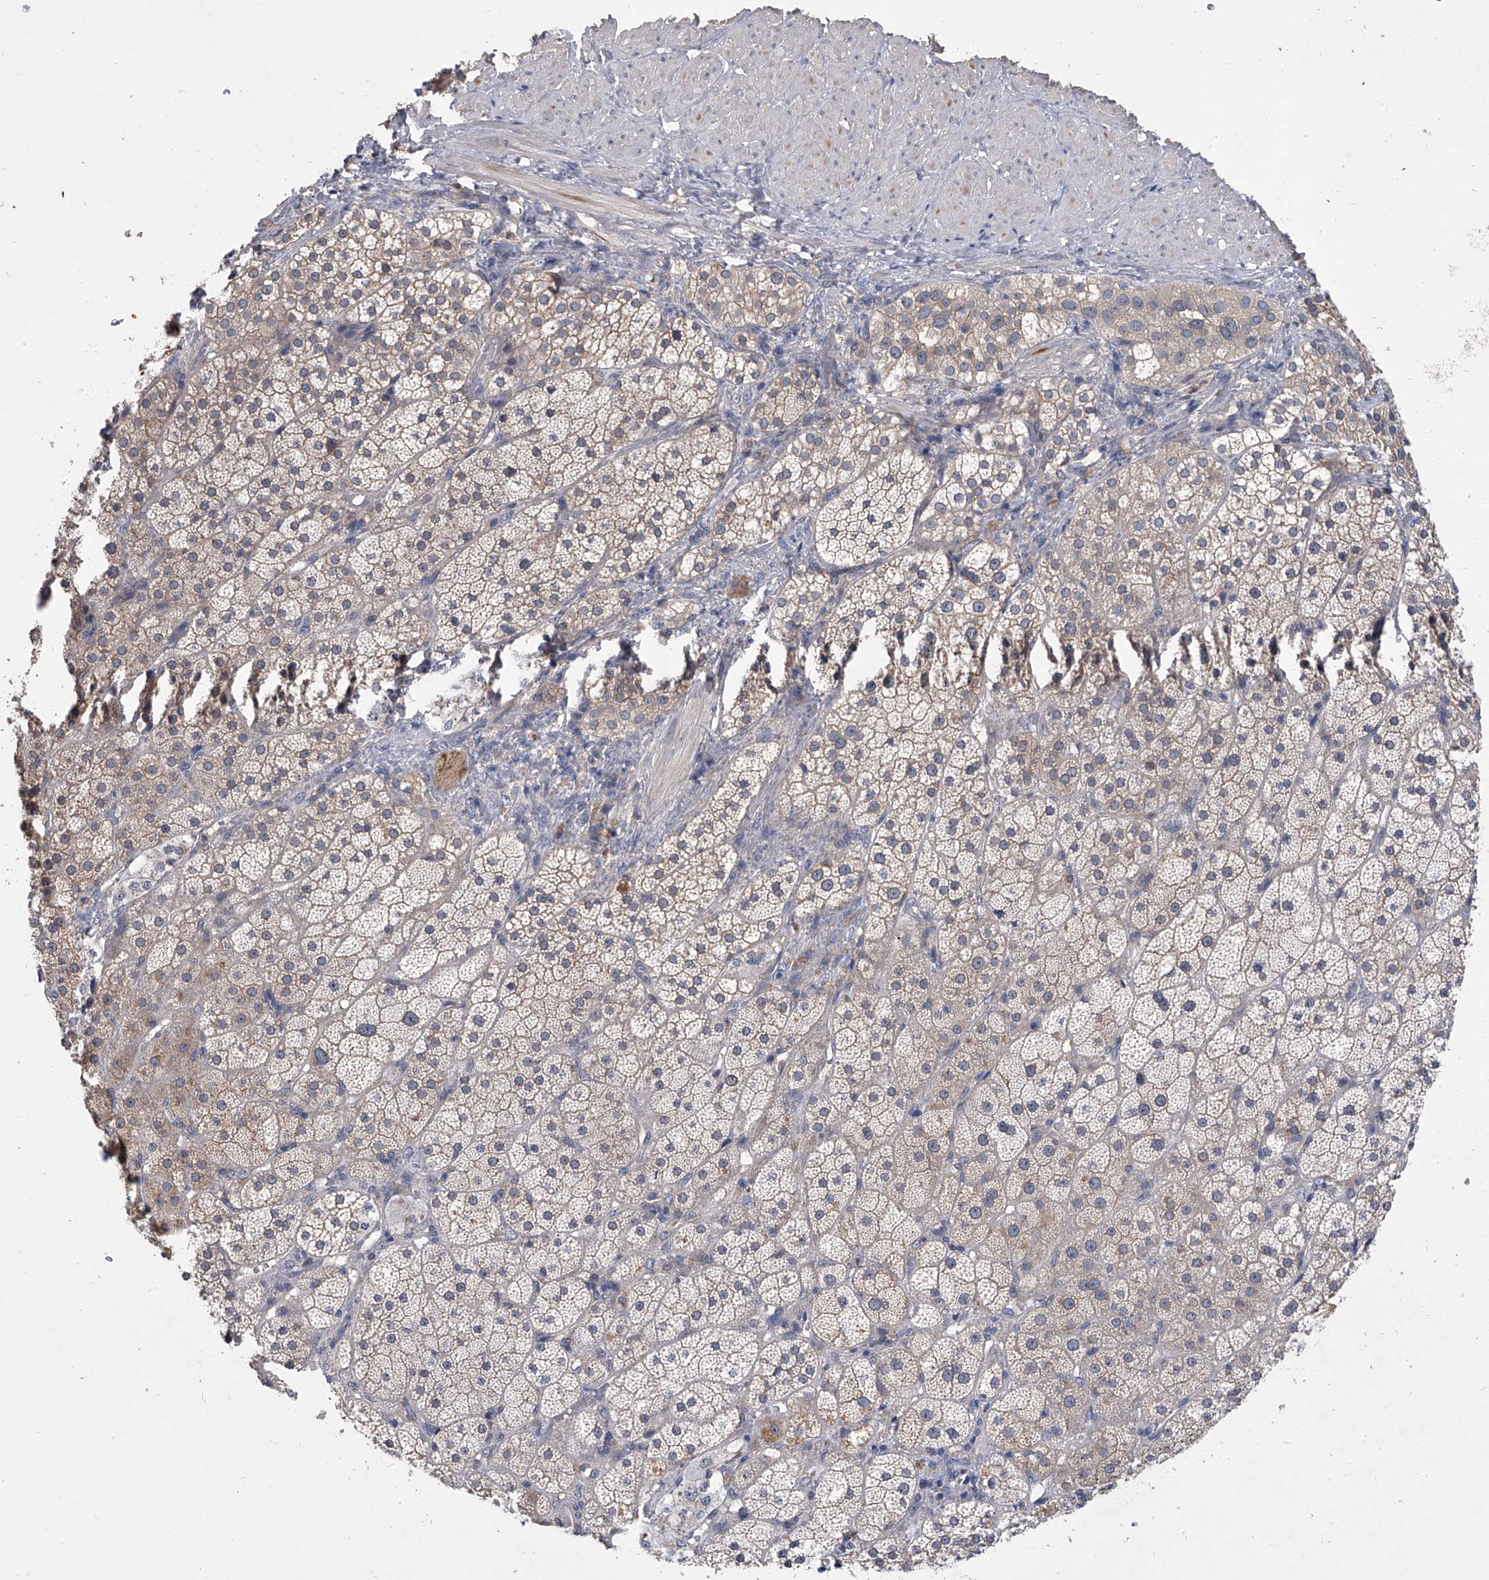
{"staining": {"intensity": "weak", "quantity": "<25%", "location": "cytoplasmic/membranous"}, "tissue": "adrenal gland", "cell_type": "Glandular cells", "image_type": "normal", "snomed": [{"axis": "morphology", "description": "Normal tissue, NOS"}, {"axis": "topography", "description": "Adrenal gland"}], "caption": "Glandular cells show no significant protein staining in unremarkable adrenal gland. (DAB immunohistochemistry (IHC), high magnification).", "gene": "MAP4K3", "patient": {"sex": "male", "age": 57}}